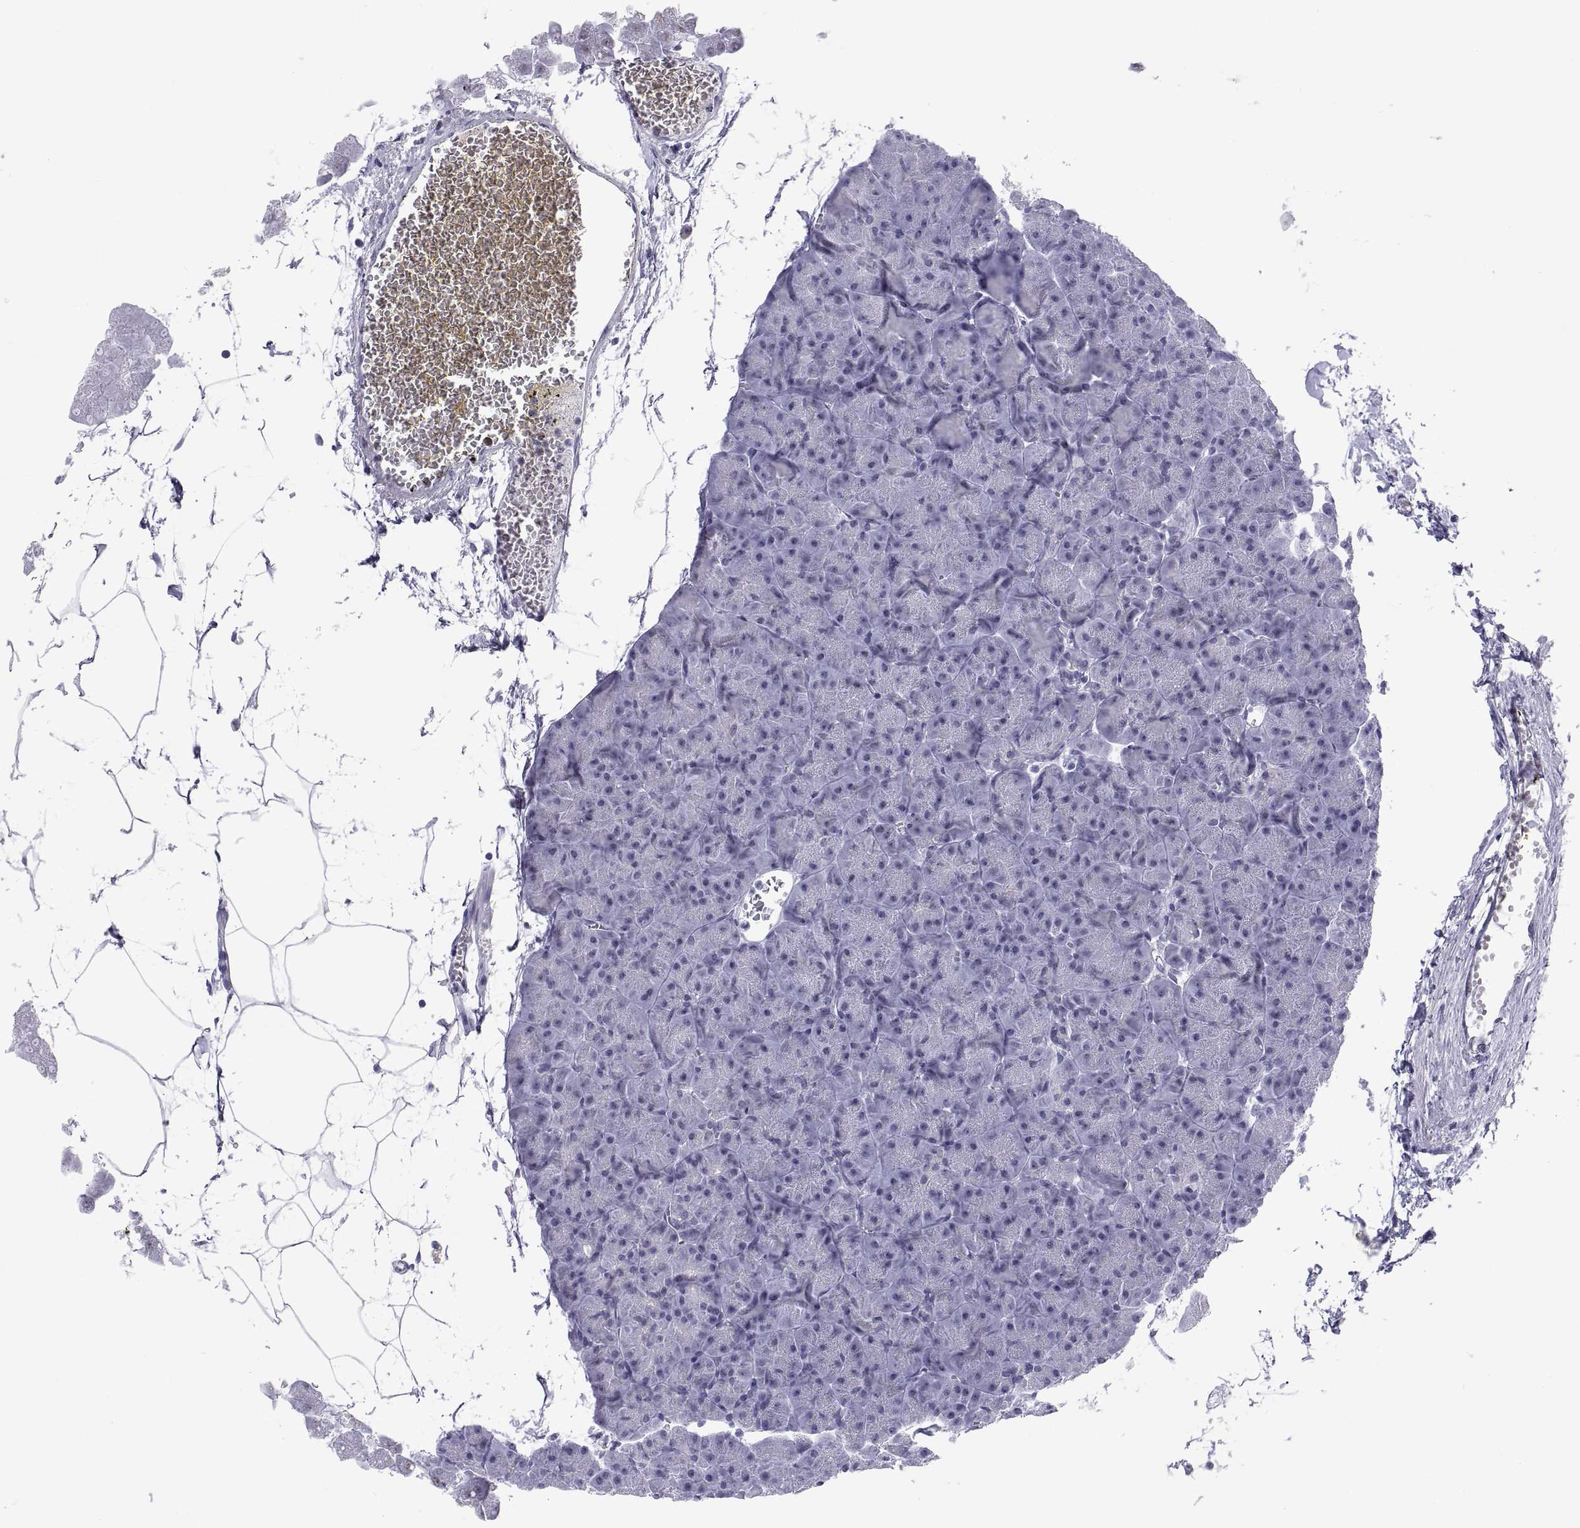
{"staining": {"intensity": "negative", "quantity": "none", "location": "none"}, "tissue": "pancreas", "cell_type": "Exocrine glandular cells", "image_type": "normal", "snomed": [{"axis": "morphology", "description": "Normal tissue, NOS"}, {"axis": "topography", "description": "Adipose tissue"}, {"axis": "topography", "description": "Pancreas"}, {"axis": "topography", "description": "Peripheral nerve tissue"}], "caption": "There is no significant staining in exocrine glandular cells of pancreas. (DAB (3,3'-diaminobenzidine) immunohistochemistry (IHC), high magnification).", "gene": "NEUROD6", "patient": {"sex": "female", "age": 58}}